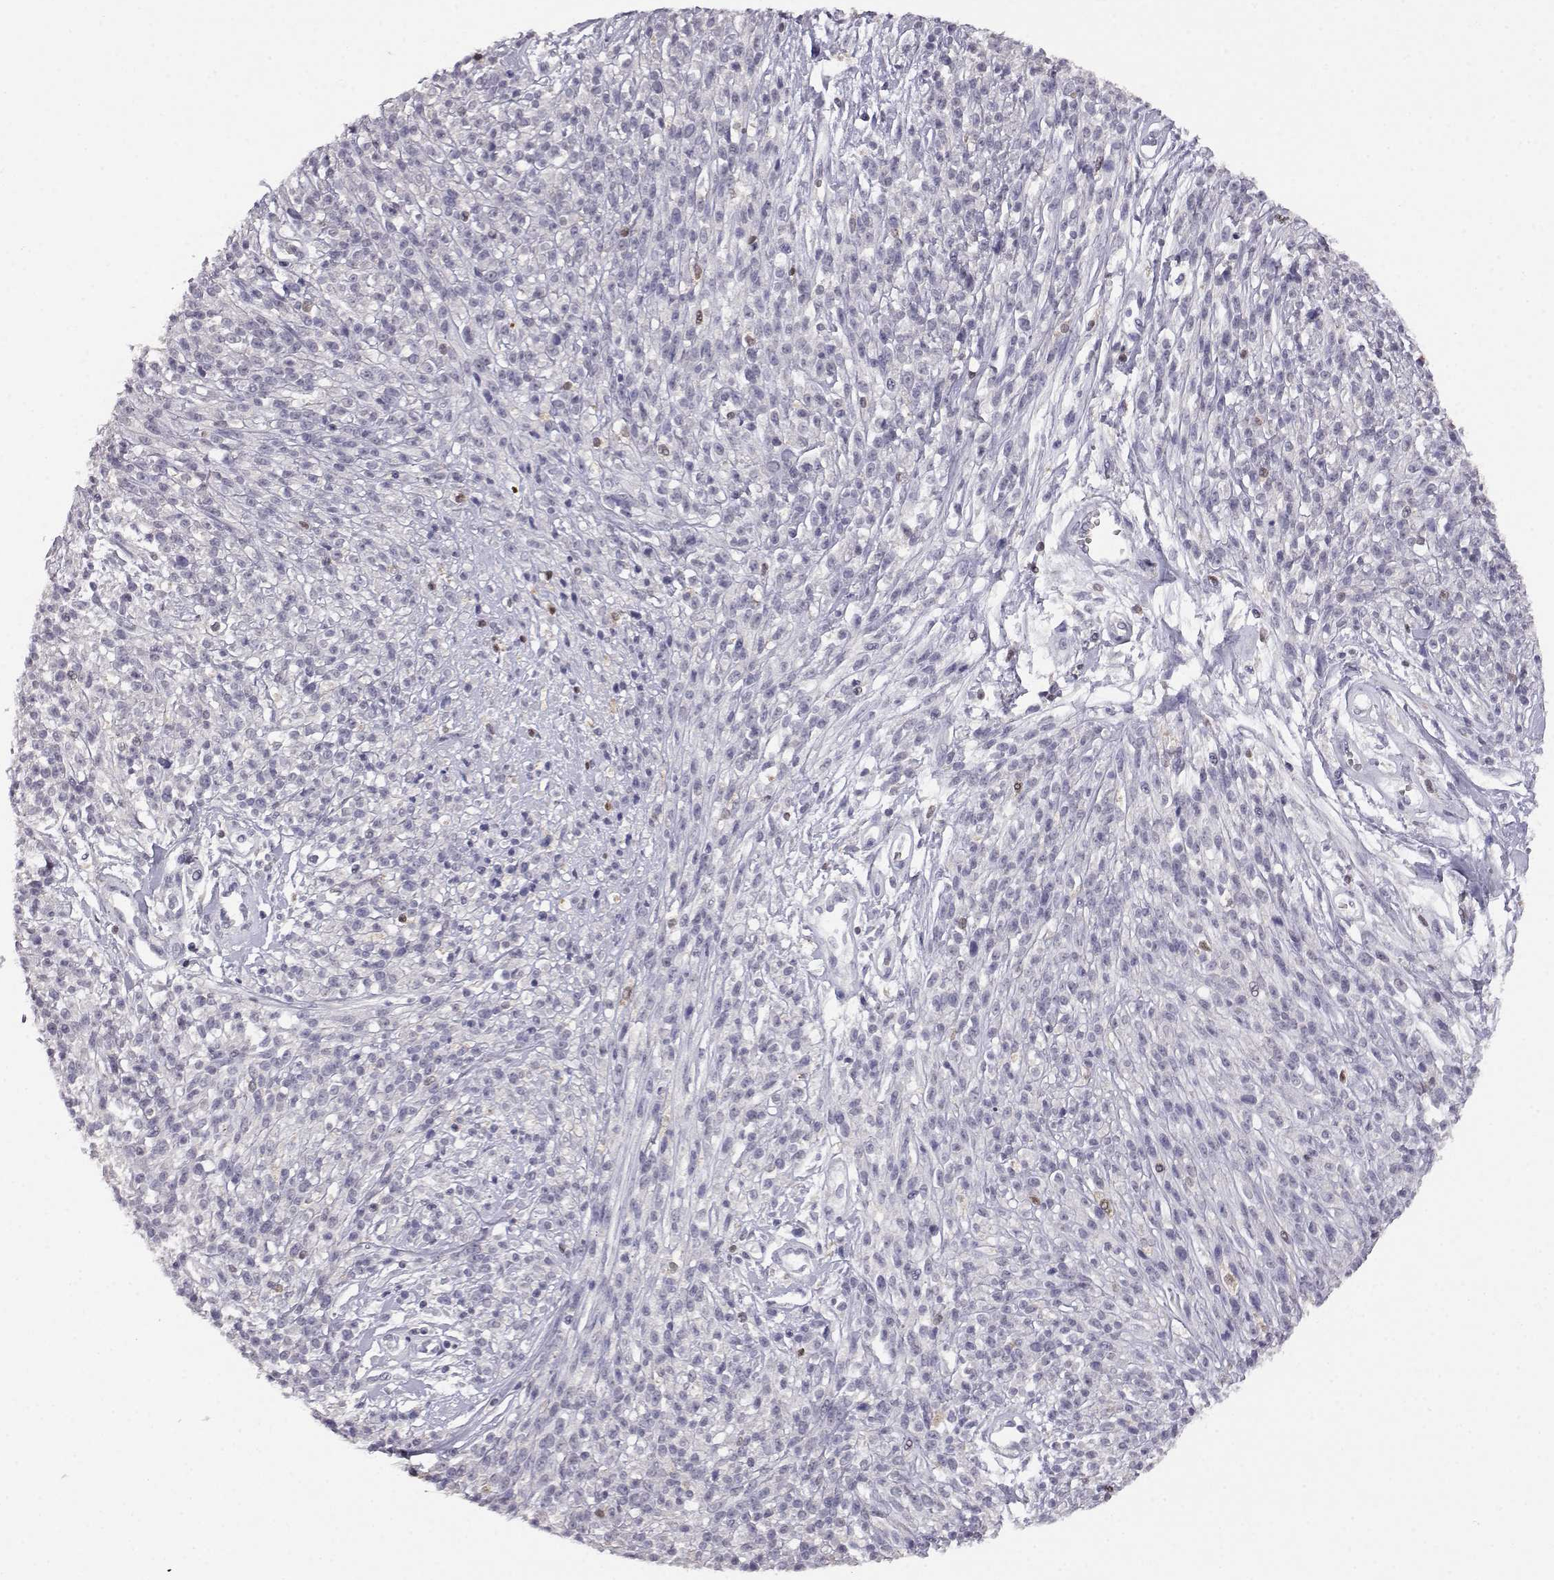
{"staining": {"intensity": "negative", "quantity": "none", "location": "none"}, "tissue": "melanoma", "cell_type": "Tumor cells", "image_type": "cancer", "snomed": [{"axis": "morphology", "description": "Malignant melanoma, NOS"}, {"axis": "topography", "description": "Skin"}, {"axis": "topography", "description": "Skin of trunk"}], "caption": "Tumor cells are negative for brown protein staining in malignant melanoma. (Brightfield microscopy of DAB immunohistochemistry (IHC) at high magnification).", "gene": "AKR1B1", "patient": {"sex": "male", "age": 74}}